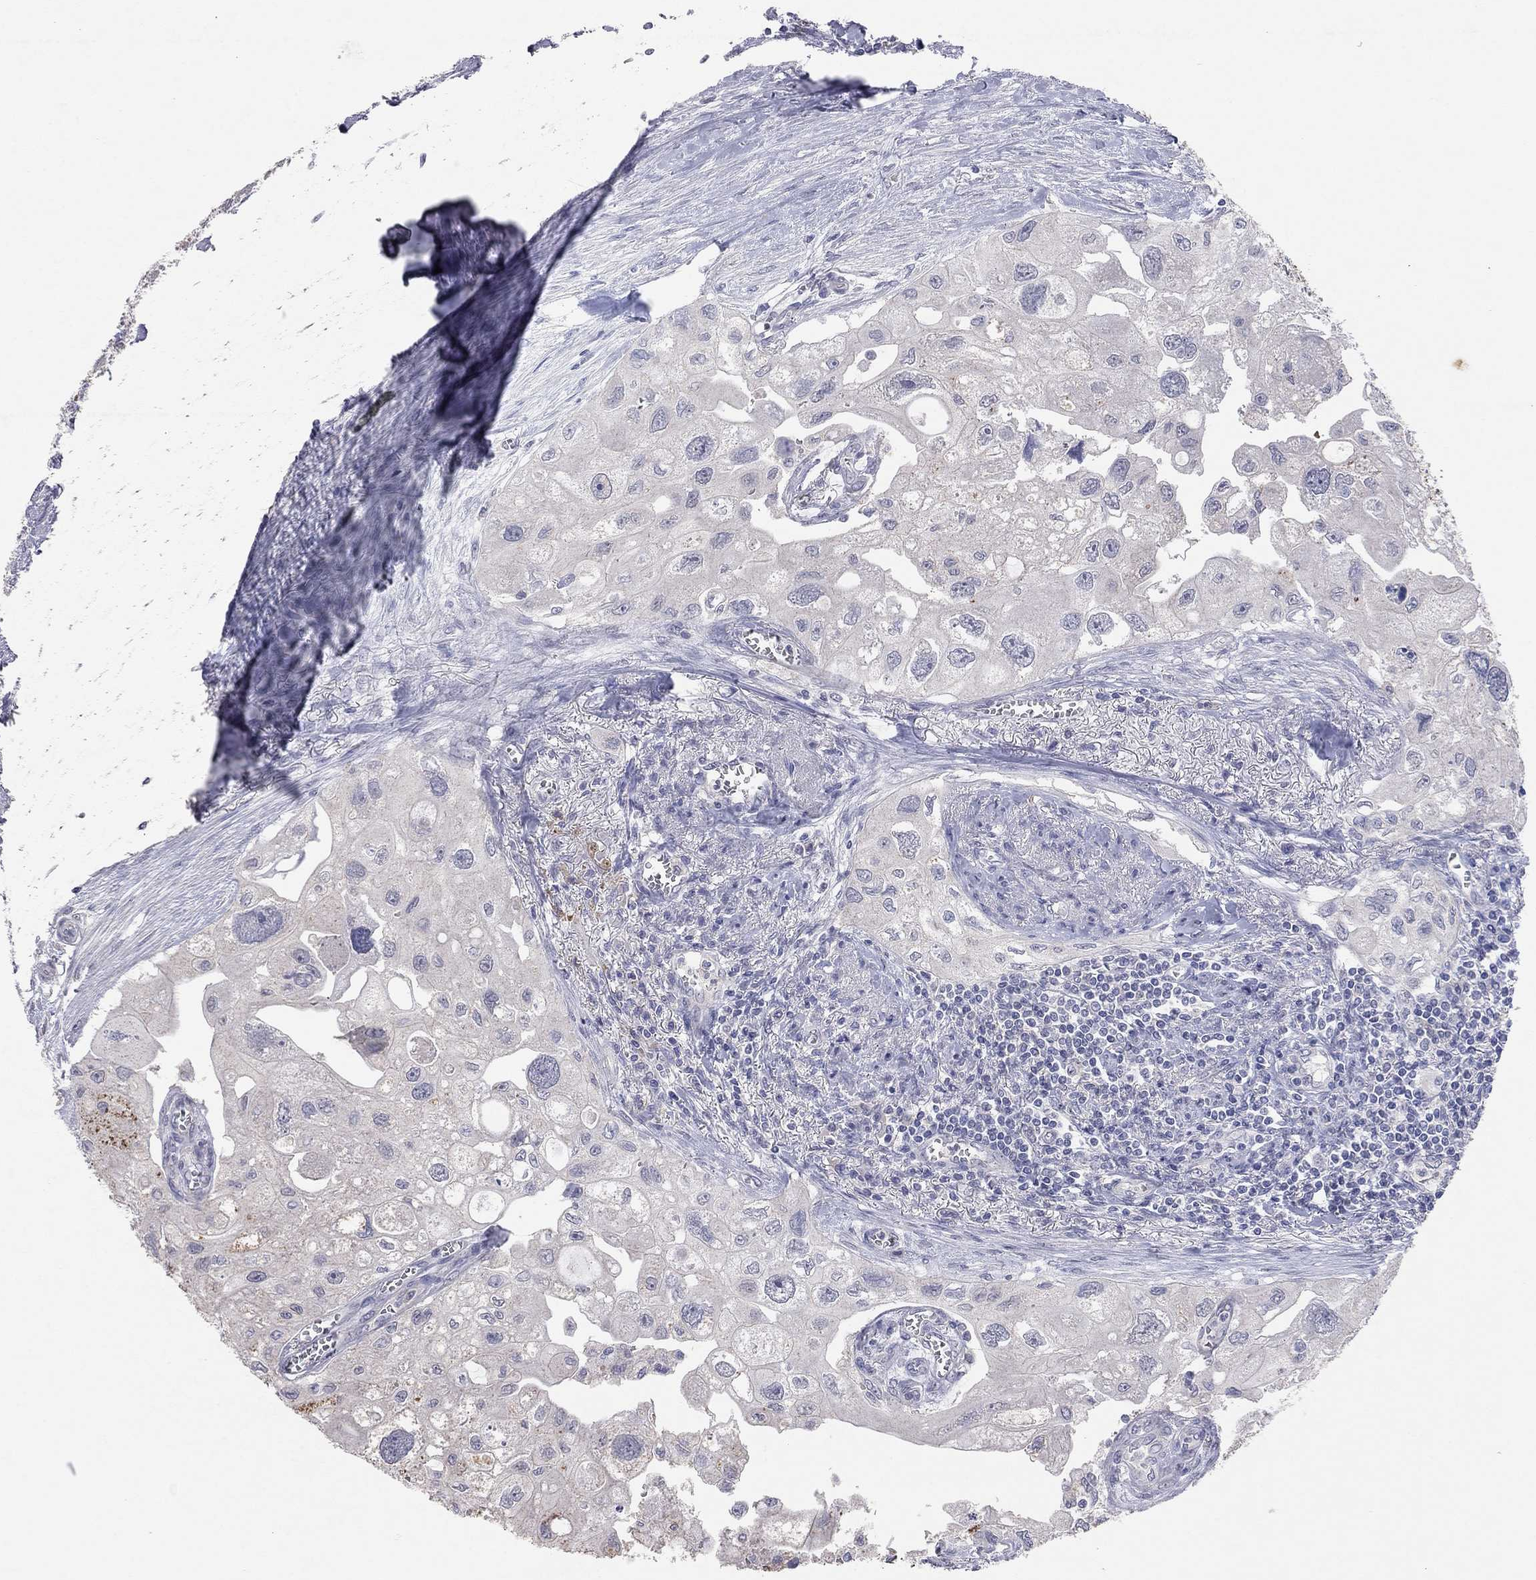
{"staining": {"intensity": "negative", "quantity": "none", "location": "none"}, "tissue": "urothelial cancer", "cell_type": "Tumor cells", "image_type": "cancer", "snomed": [{"axis": "morphology", "description": "Urothelial carcinoma, High grade"}, {"axis": "topography", "description": "Urinary bladder"}], "caption": "DAB (3,3'-diaminobenzidine) immunohistochemical staining of human high-grade urothelial carcinoma exhibits no significant positivity in tumor cells. The staining is performed using DAB brown chromogen with nuclei counter-stained in using hematoxylin.", "gene": "MMP13", "patient": {"sex": "male", "age": 59}}